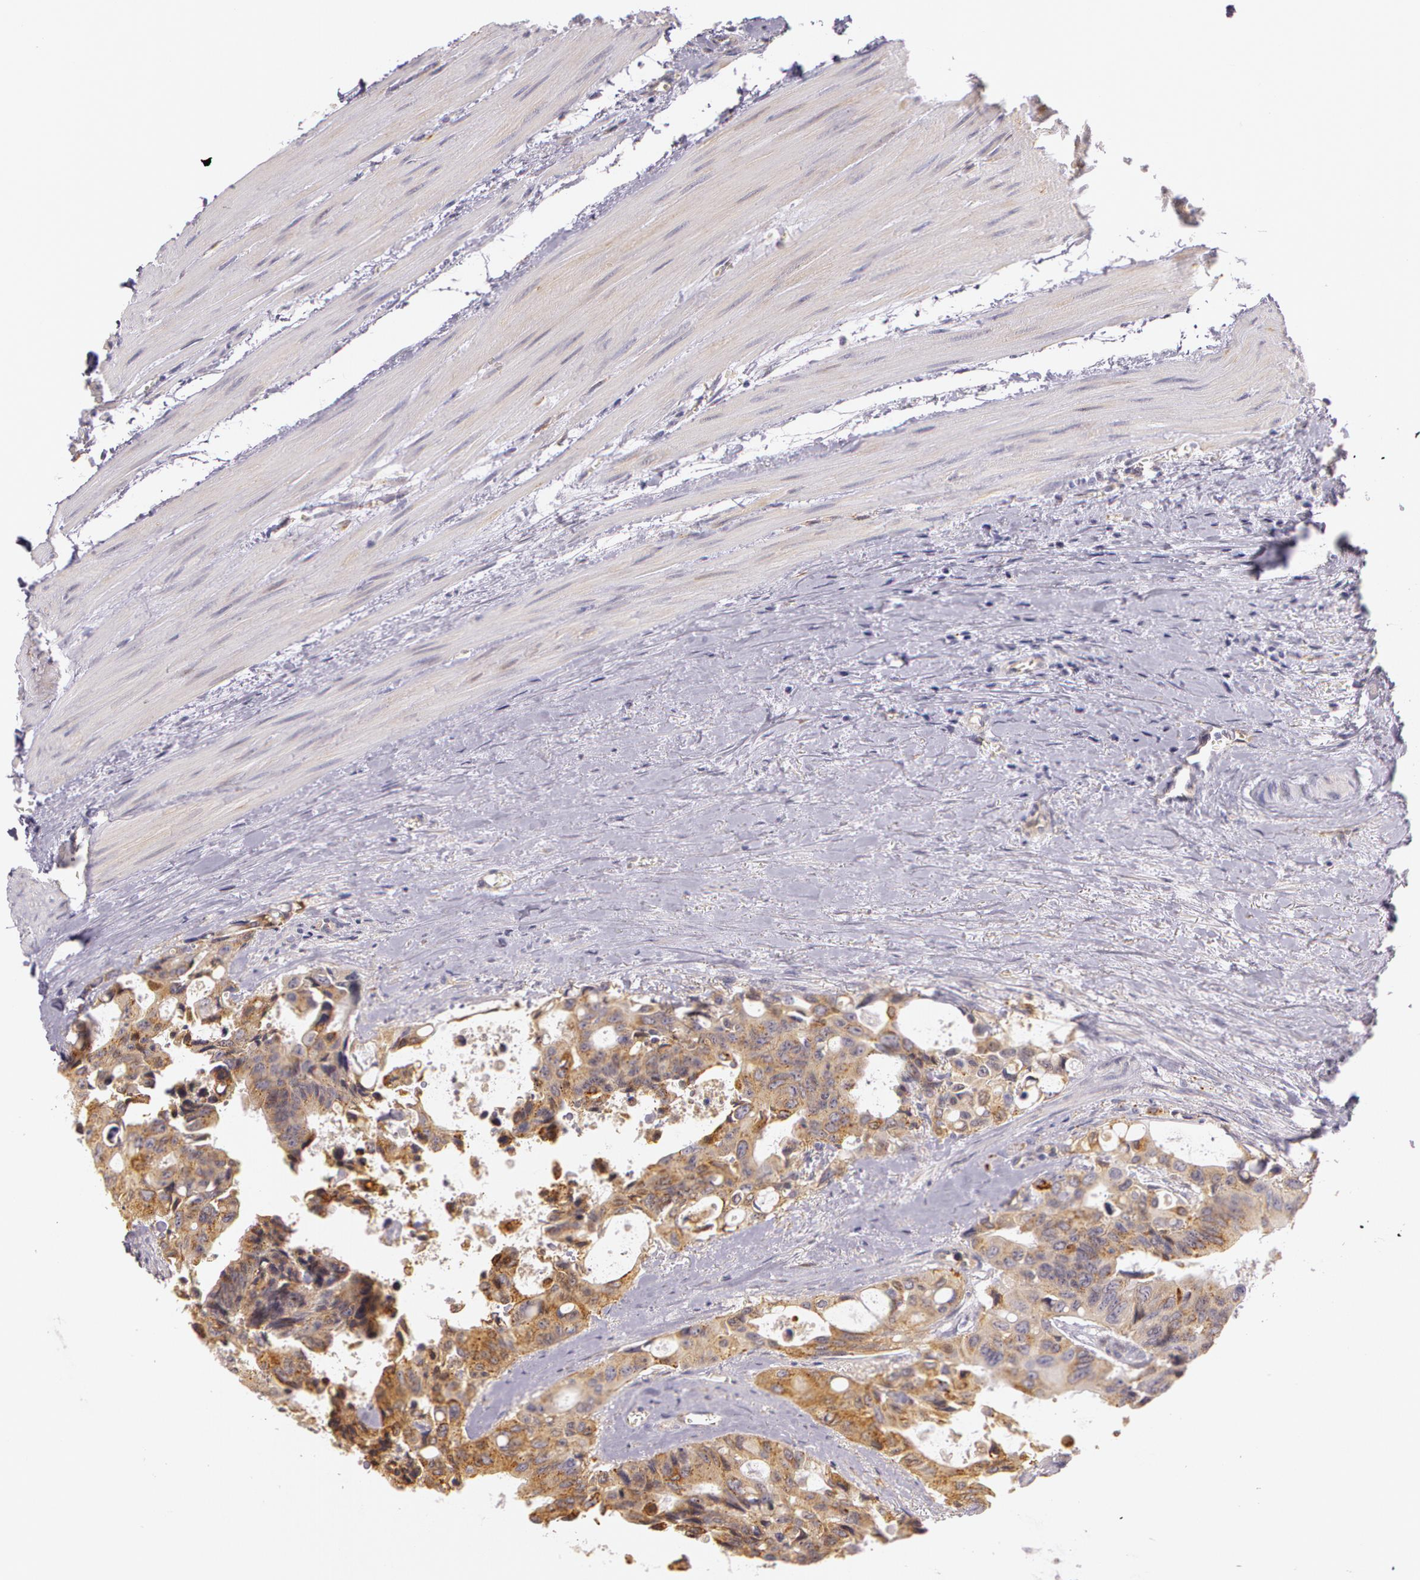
{"staining": {"intensity": "moderate", "quantity": ">75%", "location": "cytoplasmic/membranous"}, "tissue": "colorectal cancer", "cell_type": "Tumor cells", "image_type": "cancer", "snomed": [{"axis": "morphology", "description": "Adenocarcinoma, NOS"}, {"axis": "topography", "description": "Rectum"}], "caption": "IHC image of neoplastic tissue: colorectal cancer (adenocarcinoma) stained using IHC exhibits medium levels of moderate protein expression localized specifically in the cytoplasmic/membranous of tumor cells, appearing as a cytoplasmic/membranous brown color.", "gene": "APP", "patient": {"sex": "male", "age": 76}}